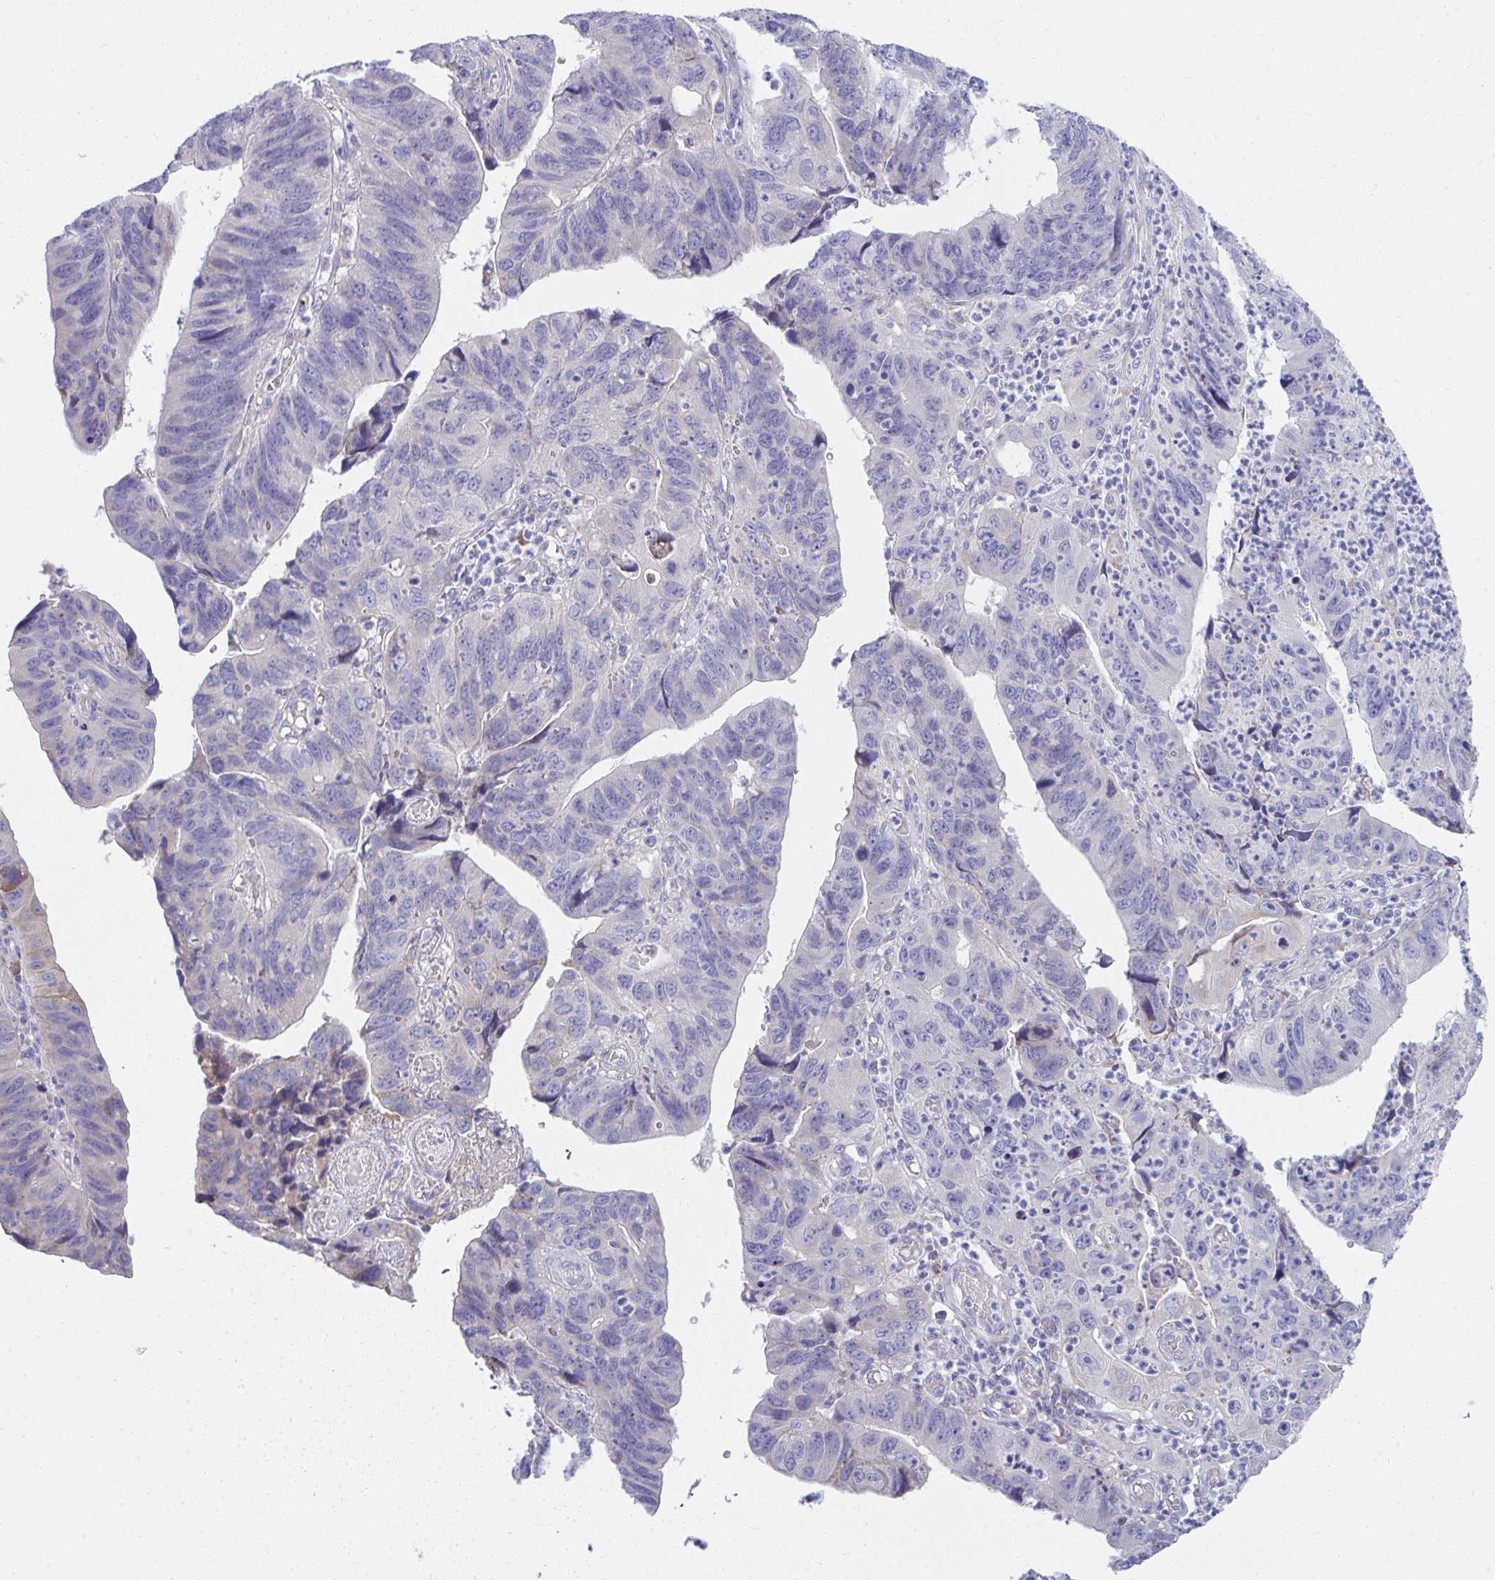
{"staining": {"intensity": "negative", "quantity": "none", "location": "none"}, "tissue": "stomach cancer", "cell_type": "Tumor cells", "image_type": "cancer", "snomed": [{"axis": "morphology", "description": "Adenocarcinoma, NOS"}, {"axis": "topography", "description": "Stomach"}], "caption": "This is an immunohistochemistry image of human stomach cancer (adenocarcinoma). There is no expression in tumor cells.", "gene": "FASLG", "patient": {"sex": "male", "age": 59}}